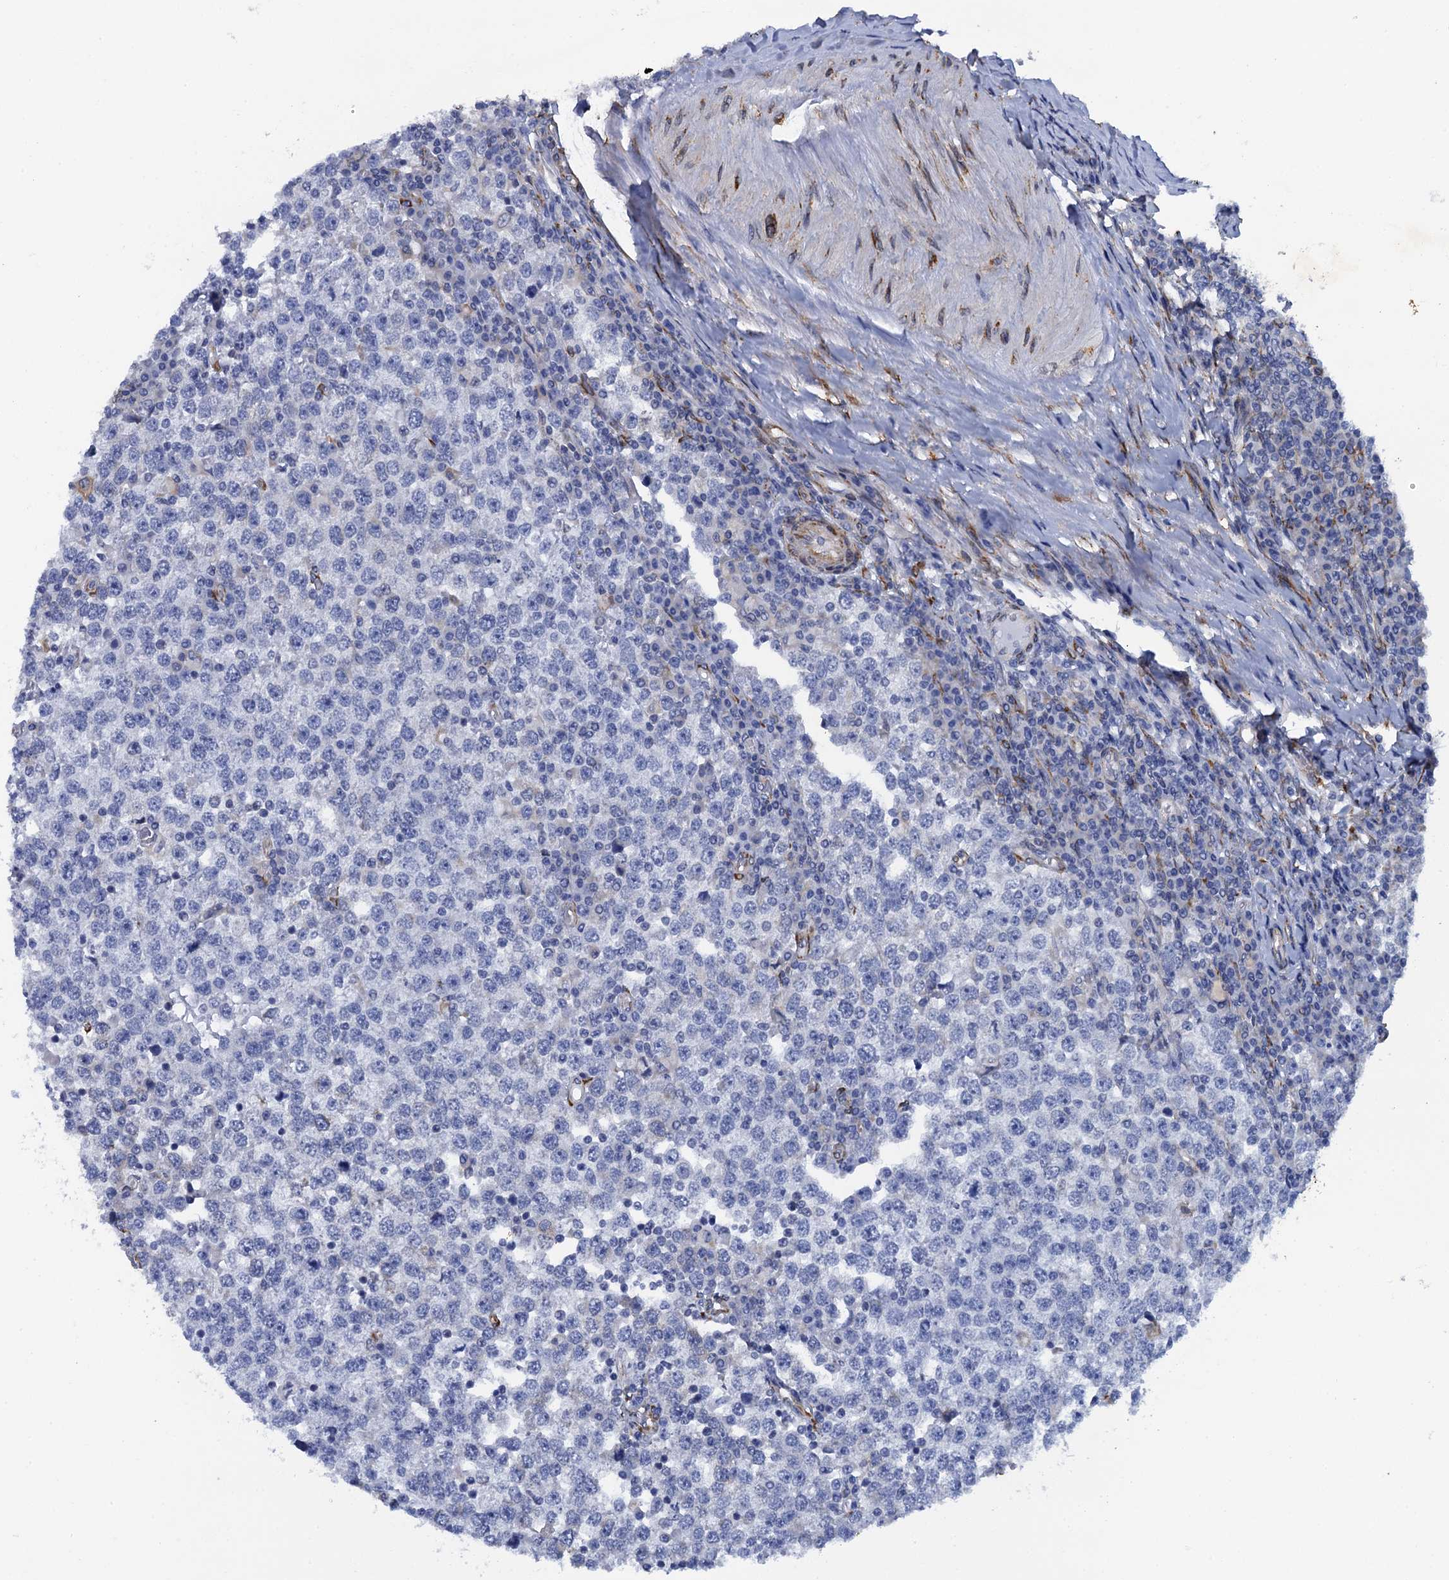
{"staining": {"intensity": "negative", "quantity": "none", "location": "none"}, "tissue": "testis cancer", "cell_type": "Tumor cells", "image_type": "cancer", "snomed": [{"axis": "morphology", "description": "Seminoma, NOS"}, {"axis": "topography", "description": "Testis"}], "caption": "The image exhibits no significant staining in tumor cells of seminoma (testis).", "gene": "POGLUT3", "patient": {"sex": "male", "age": 65}}